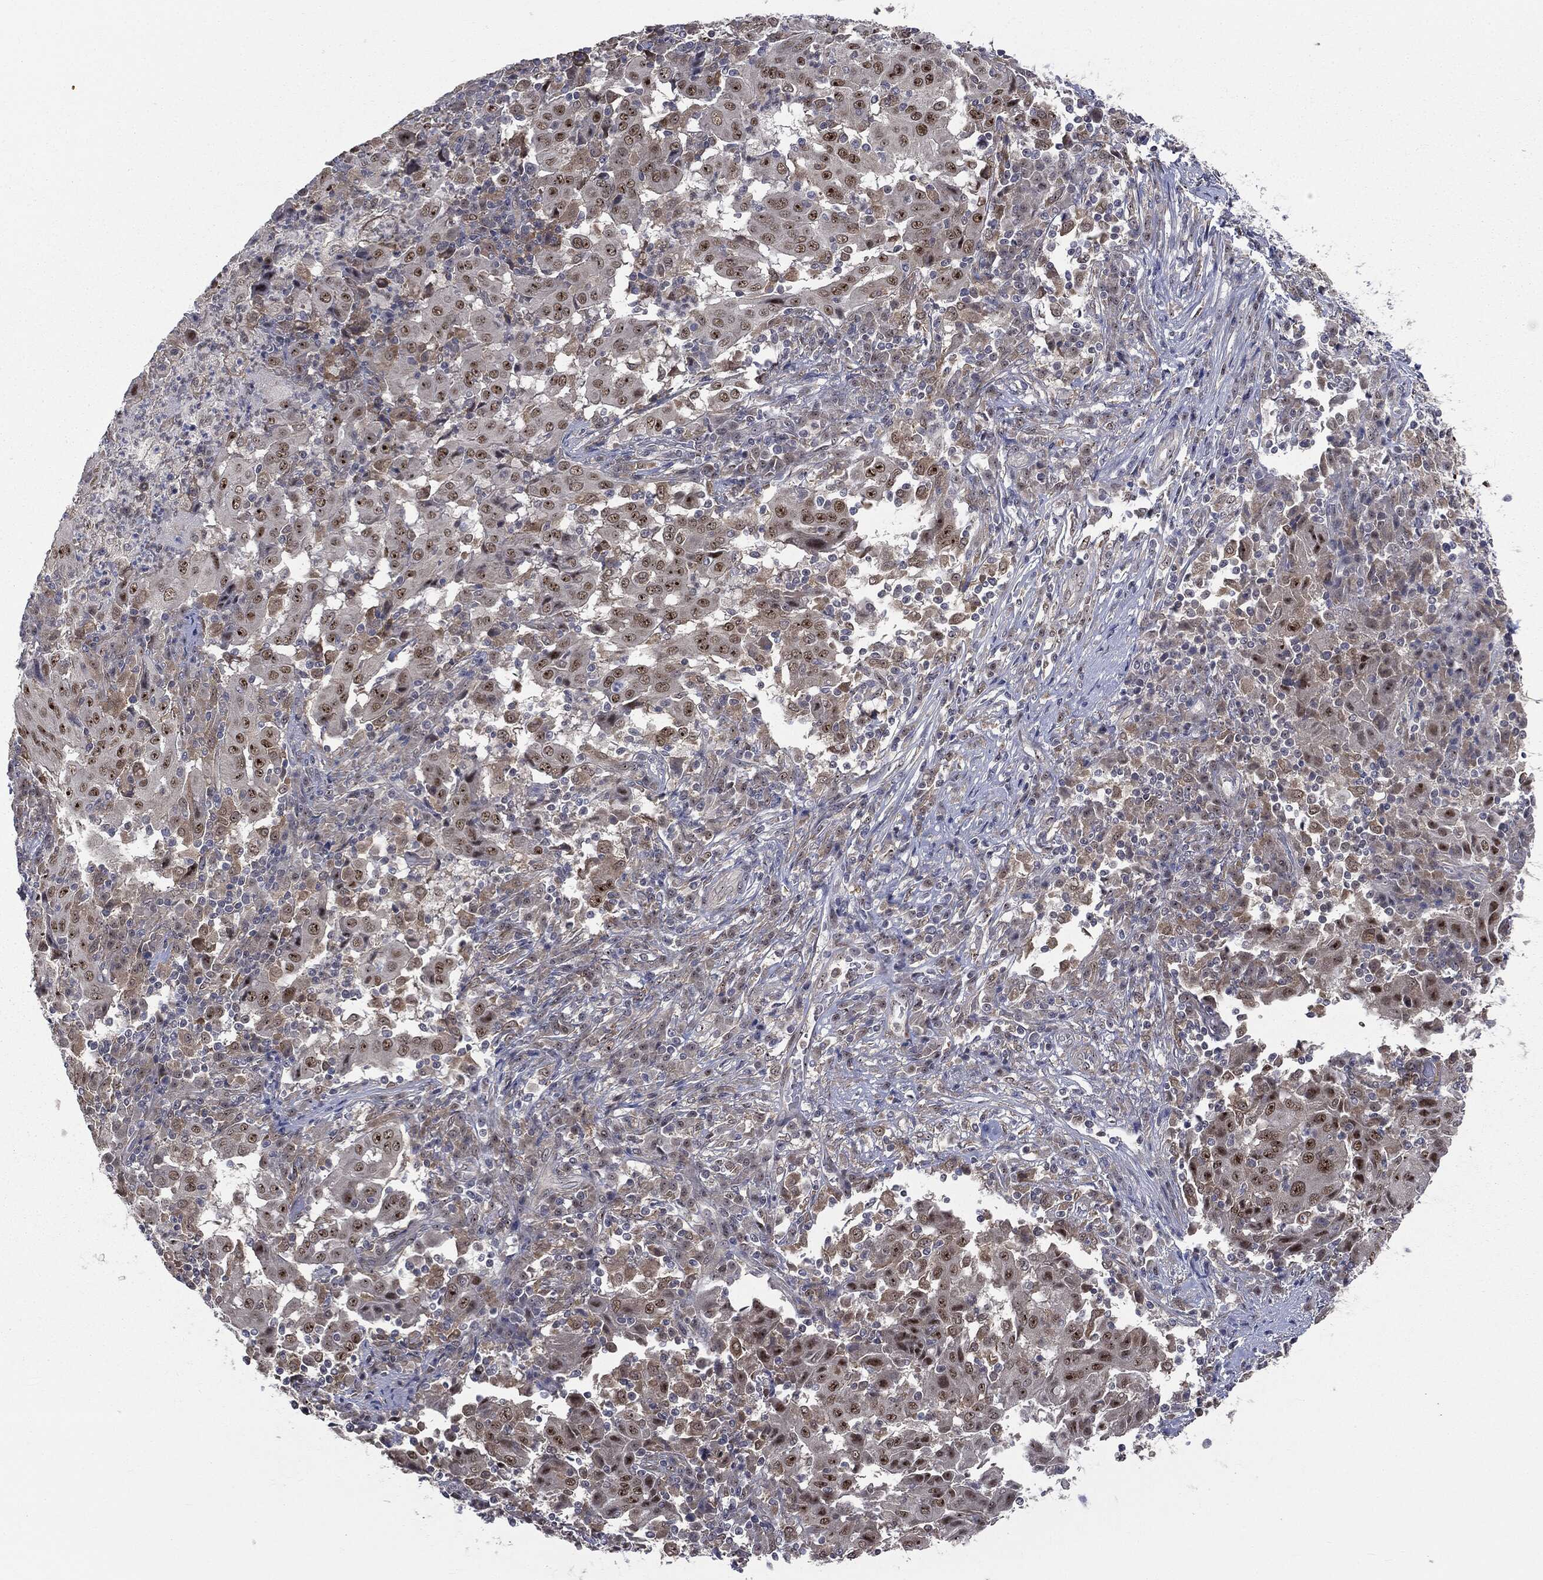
{"staining": {"intensity": "moderate", "quantity": "25%-75%", "location": "nuclear"}, "tissue": "pancreatic cancer", "cell_type": "Tumor cells", "image_type": "cancer", "snomed": [{"axis": "morphology", "description": "Adenocarcinoma, NOS"}, {"axis": "topography", "description": "Pancreas"}], "caption": "High-power microscopy captured an immunohistochemistry (IHC) photomicrograph of pancreatic cancer (adenocarcinoma), revealing moderate nuclear expression in about 25%-75% of tumor cells. (DAB = brown stain, brightfield microscopy at high magnification).", "gene": "TRMT1L", "patient": {"sex": "male", "age": 63}}